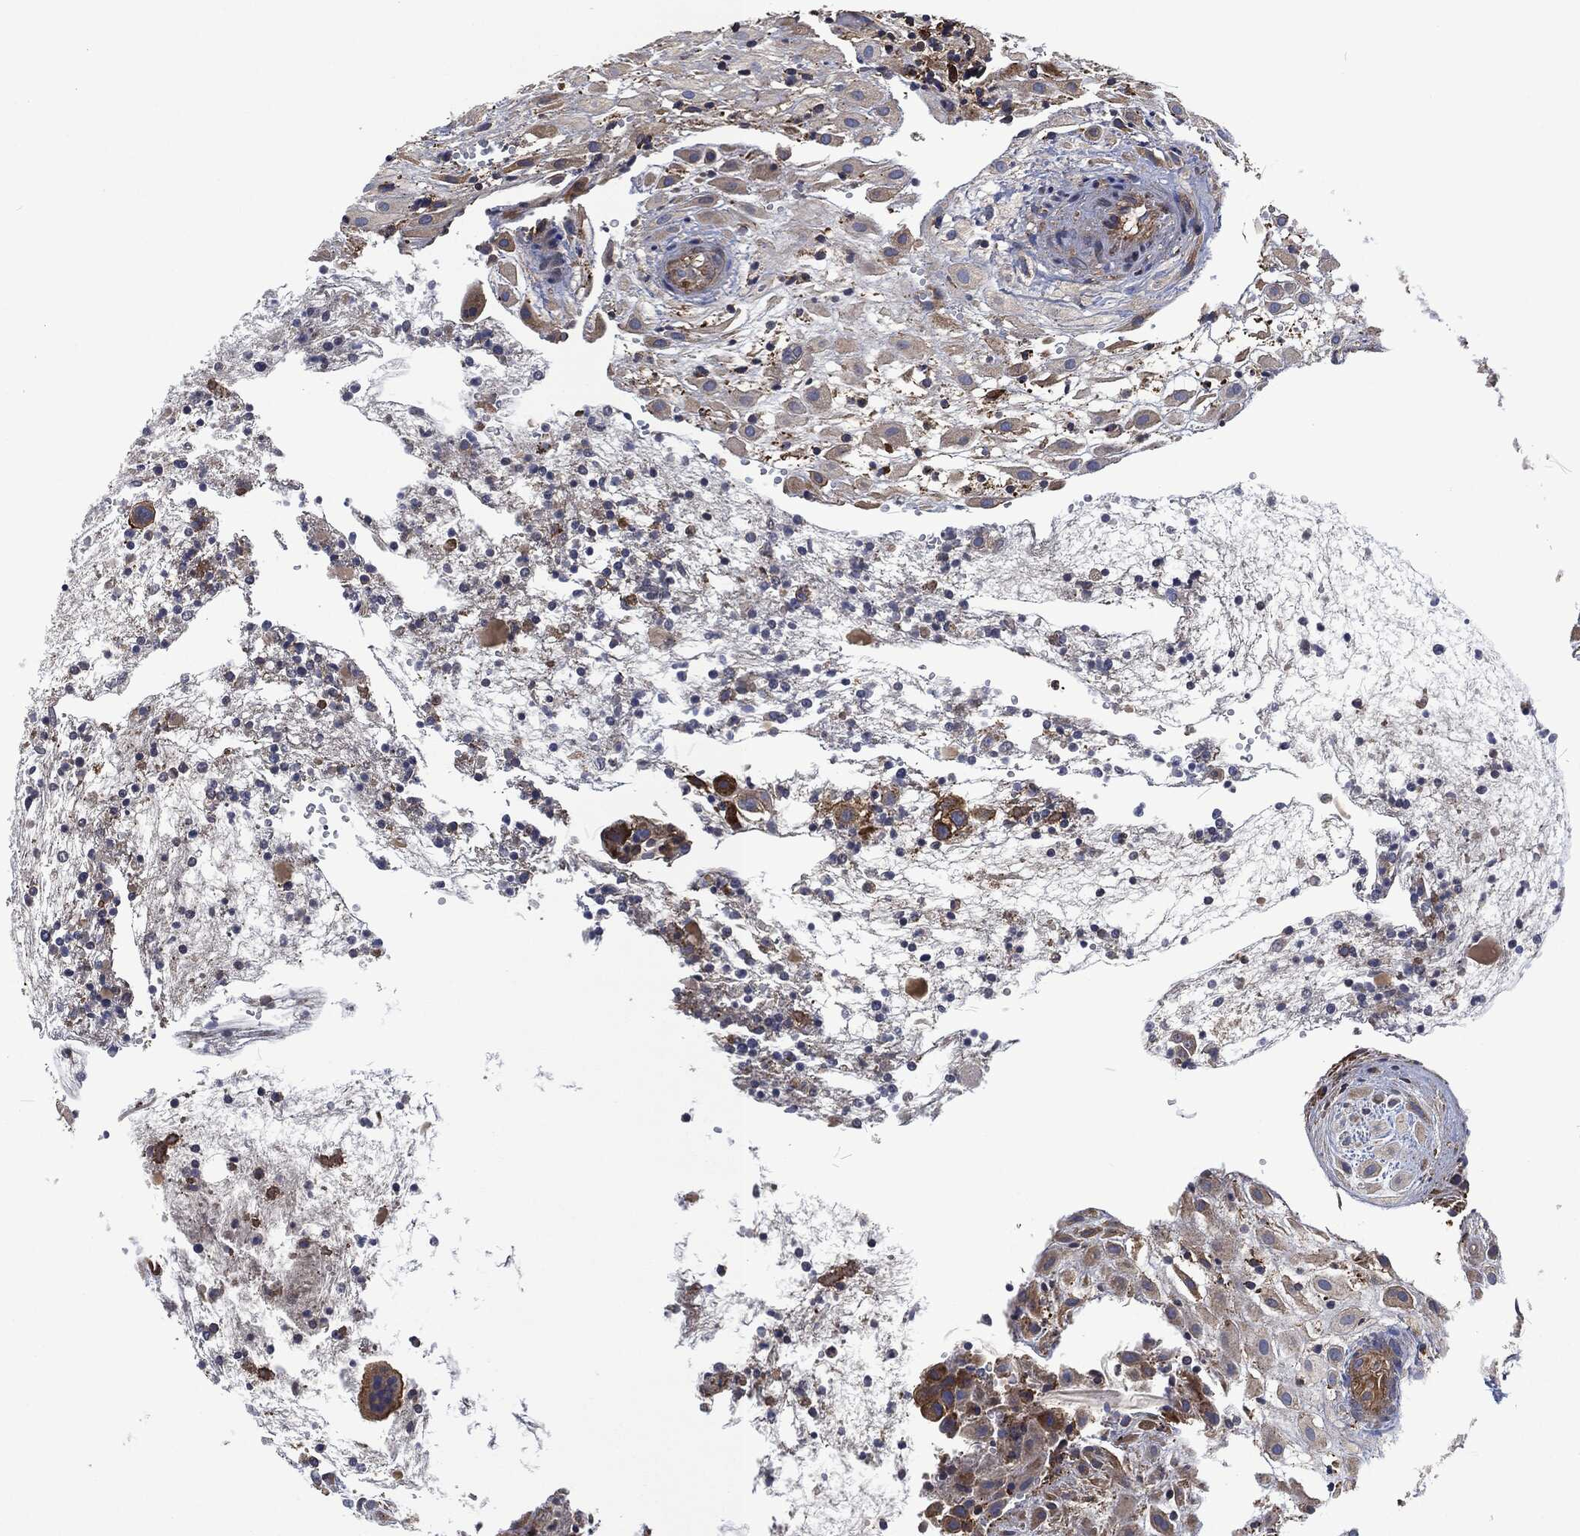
{"staining": {"intensity": "weak", "quantity": "<25%", "location": "cytoplasmic/membranous"}, "tissue": "placenta", "cell_type": "Decidual cells", "image_type": "normal", "snomed": [{"axis": "morphology", "description": "Normal tissue, NOS"}, {"axis": "topography", "description": "Placenta"}], "caption": "Placenta stained for a protein using IHC displays no positivity decidual cells.", "gene": "LGALS9", "patient": {"sex": "female", "age": 24}}